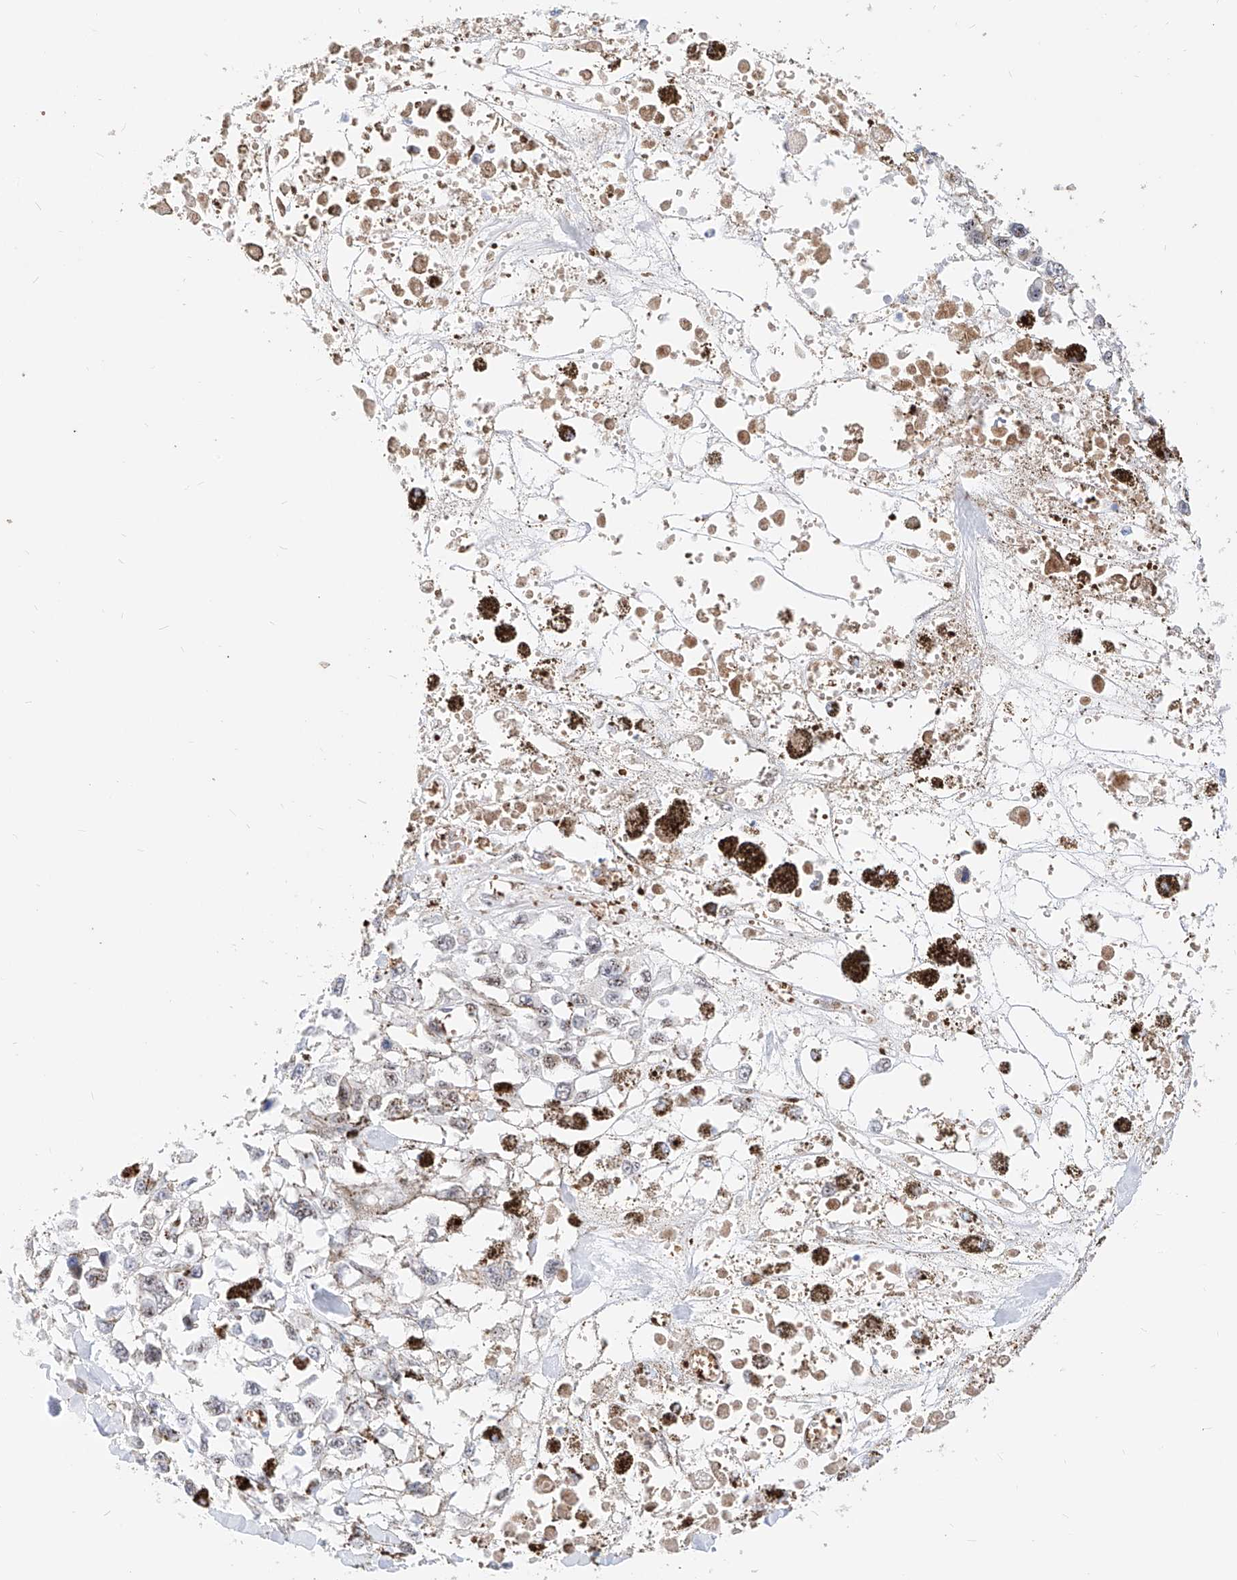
{"staining": {"intensity": "negative", "quantity": "none", "location": "none"}, "tissue": "melanoma", "cell_type": "Tumor cells", "image_type": "cancer", "snomed": [{"axis": "morphology", "description": "Malignant melanoma, Metastatic site"}, {"axis": "topography", "description": "Lymph node"}], "caption": "High power microscopy photomicrograph of an immunohistochemistry (IHC) image of melanoma, revealing no significant positivity in tumor cells.", "gene": "ZFP42", "patient": {"sex": "male", "age": 59}}